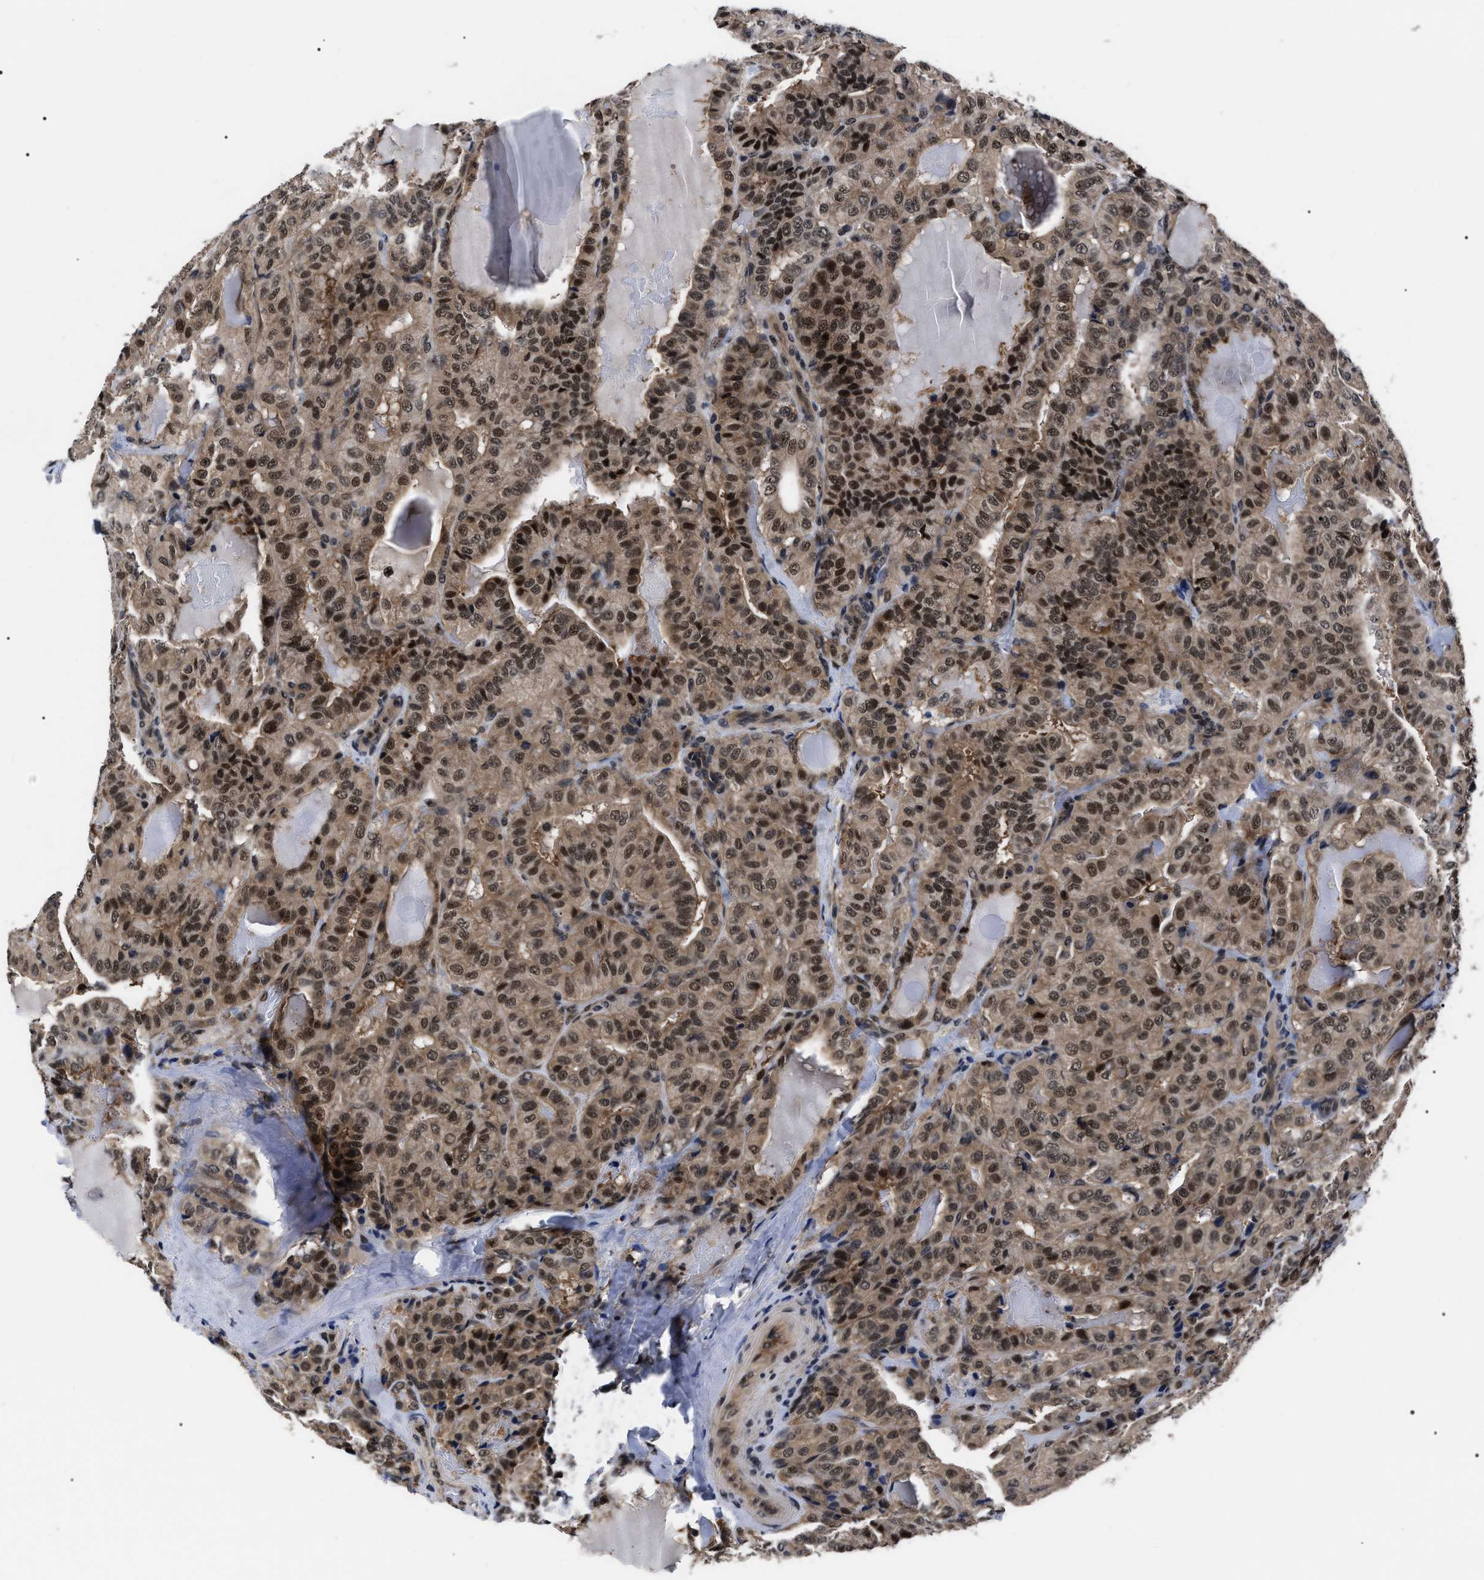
{"staining": {"intensity": "moderate", "quantity": ">75%", "location": "cytoplasmic/membranous,nuclear"}, "tissue": "thyroid cancer", "cell_type": "Tumor cells", "image_type": "cancer", "snomed": [{"axis": "morphology", "description": "Papillary adenocarcinoma, NOS"}, {"axis": "topography", "description": "Thyroid gland"}], "caption": "Protein staining by immunohistochemistry (IHC) displays moderate cytoplasmic/membranous and nuclear staining in approximately >75% of tumor cells in thyroid cancer. (Brightfield microscopy of DAB IHC at high magnification).", "gene": "CSNK2A1", "patient": {"sex": "male", "age": 77}}